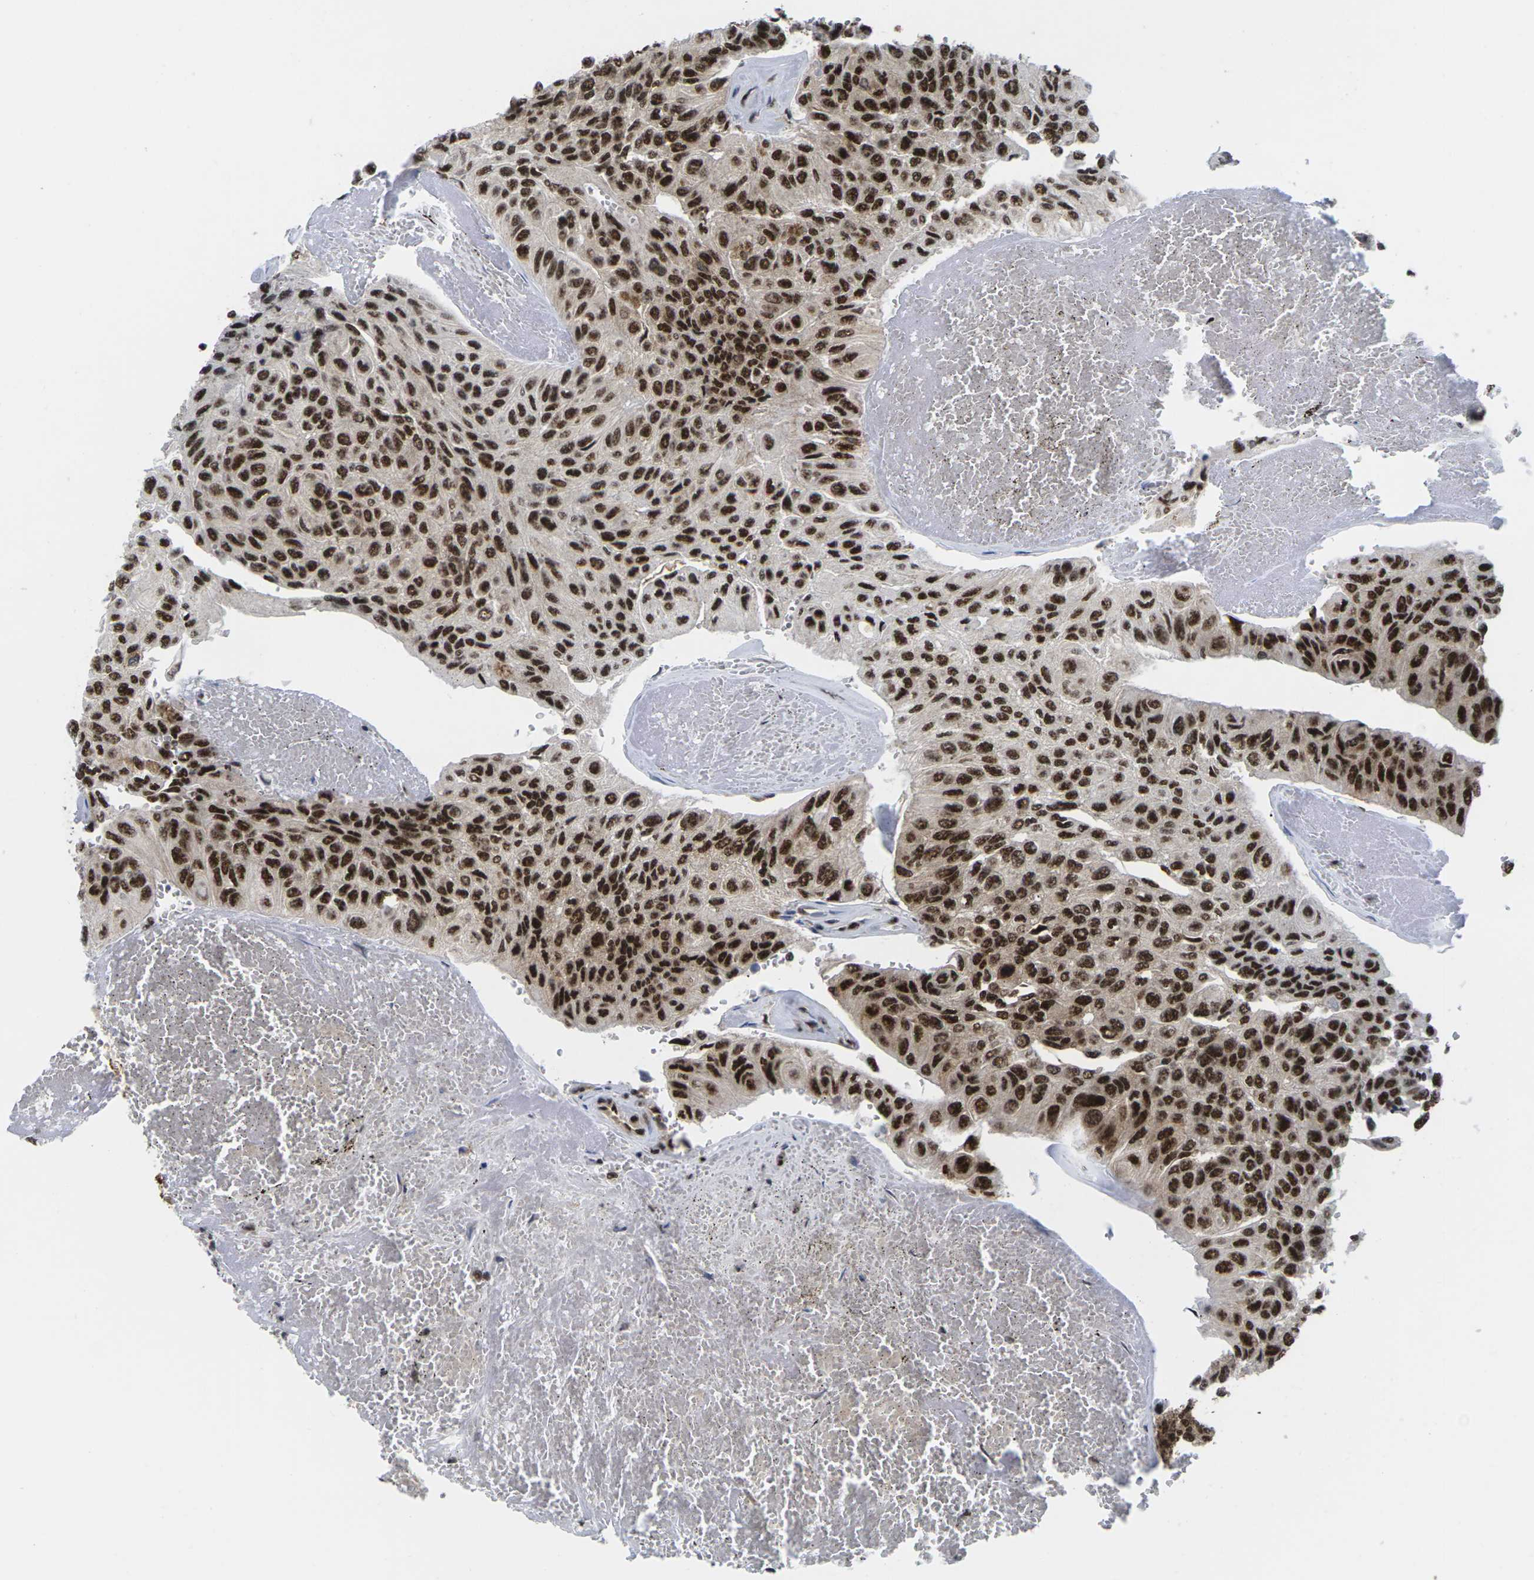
{"staining": {"intensity": "strong", "quantity": ">75%", "location": "nuclear"}, "tissue": "urothelial cancer", "cell_type": "Tumor cells", "image_type": "cancer", "snomed": [{"axis": "morphology", "description": "Urothelial carcinoma, High grade"}, {"axis": "topography", "description": "Urinary bladder"}], "caption": "Urothelial cancer was stained to show a protein in brown. There is high levels of strong nuclear positivity in approximately >75% of tumor cells. (IHC, brightfield microscopy, high magnification).", "gene": "MAGOH", "patient": {"sex": "male", "age": 66}}